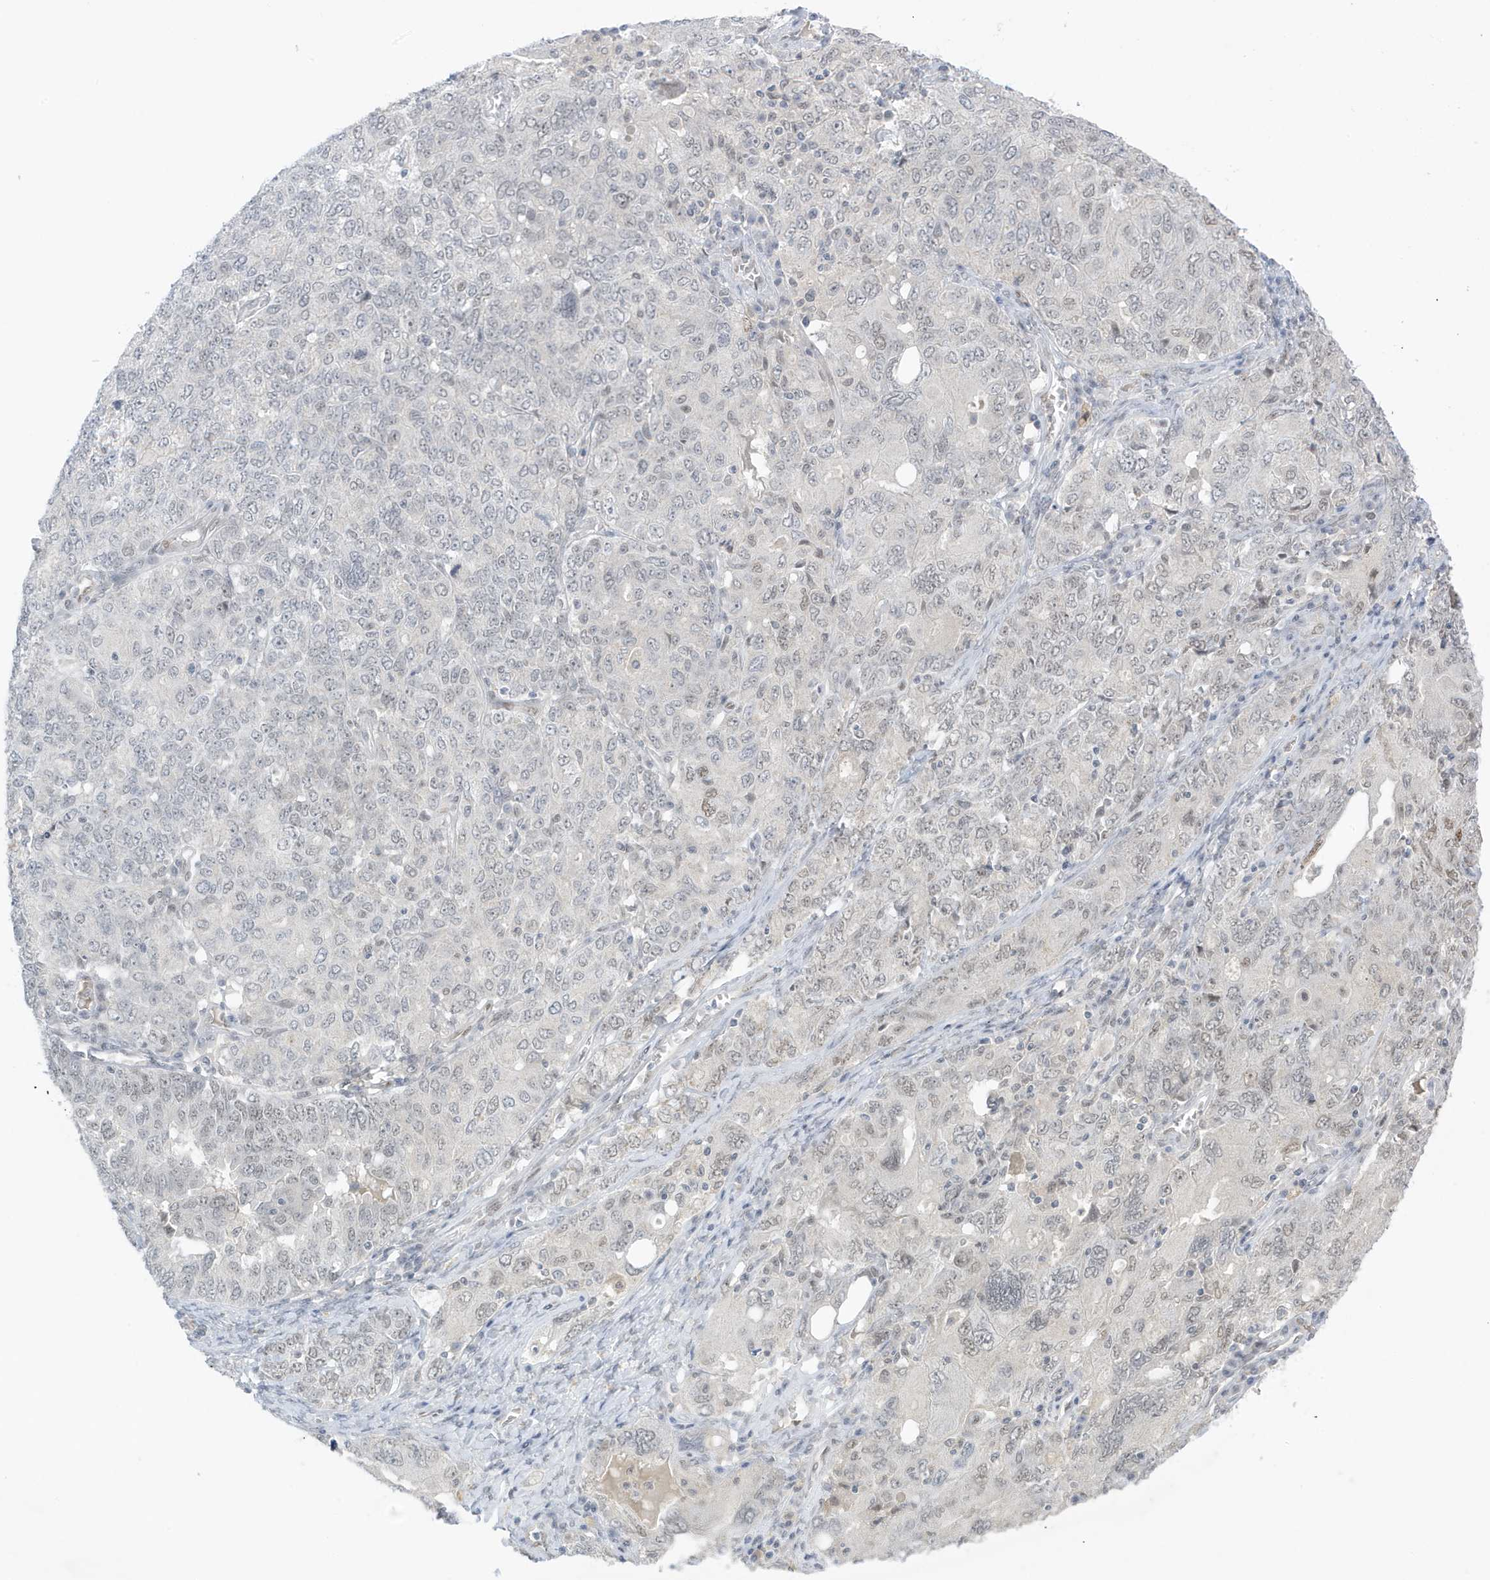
{"staining": {"intensity": "negative", "quantity": "none", "location": "none"}, "tissue": "ovarian cancer", "cell_type": "Tumor cells", "image_type": "cancer", "snomed": [{"axis": "morphology", "description": "Carcinoma, endometroid"}, {"axis": "topography", "description": "Ovary"}], "caption": "Ovarian cancer (endometroid carcinoma) was stained to show a protein in brown. There is no significant expression in tumor cells.", "gene": "MSL3", "patient": {"sex": "female", "age": 62}}